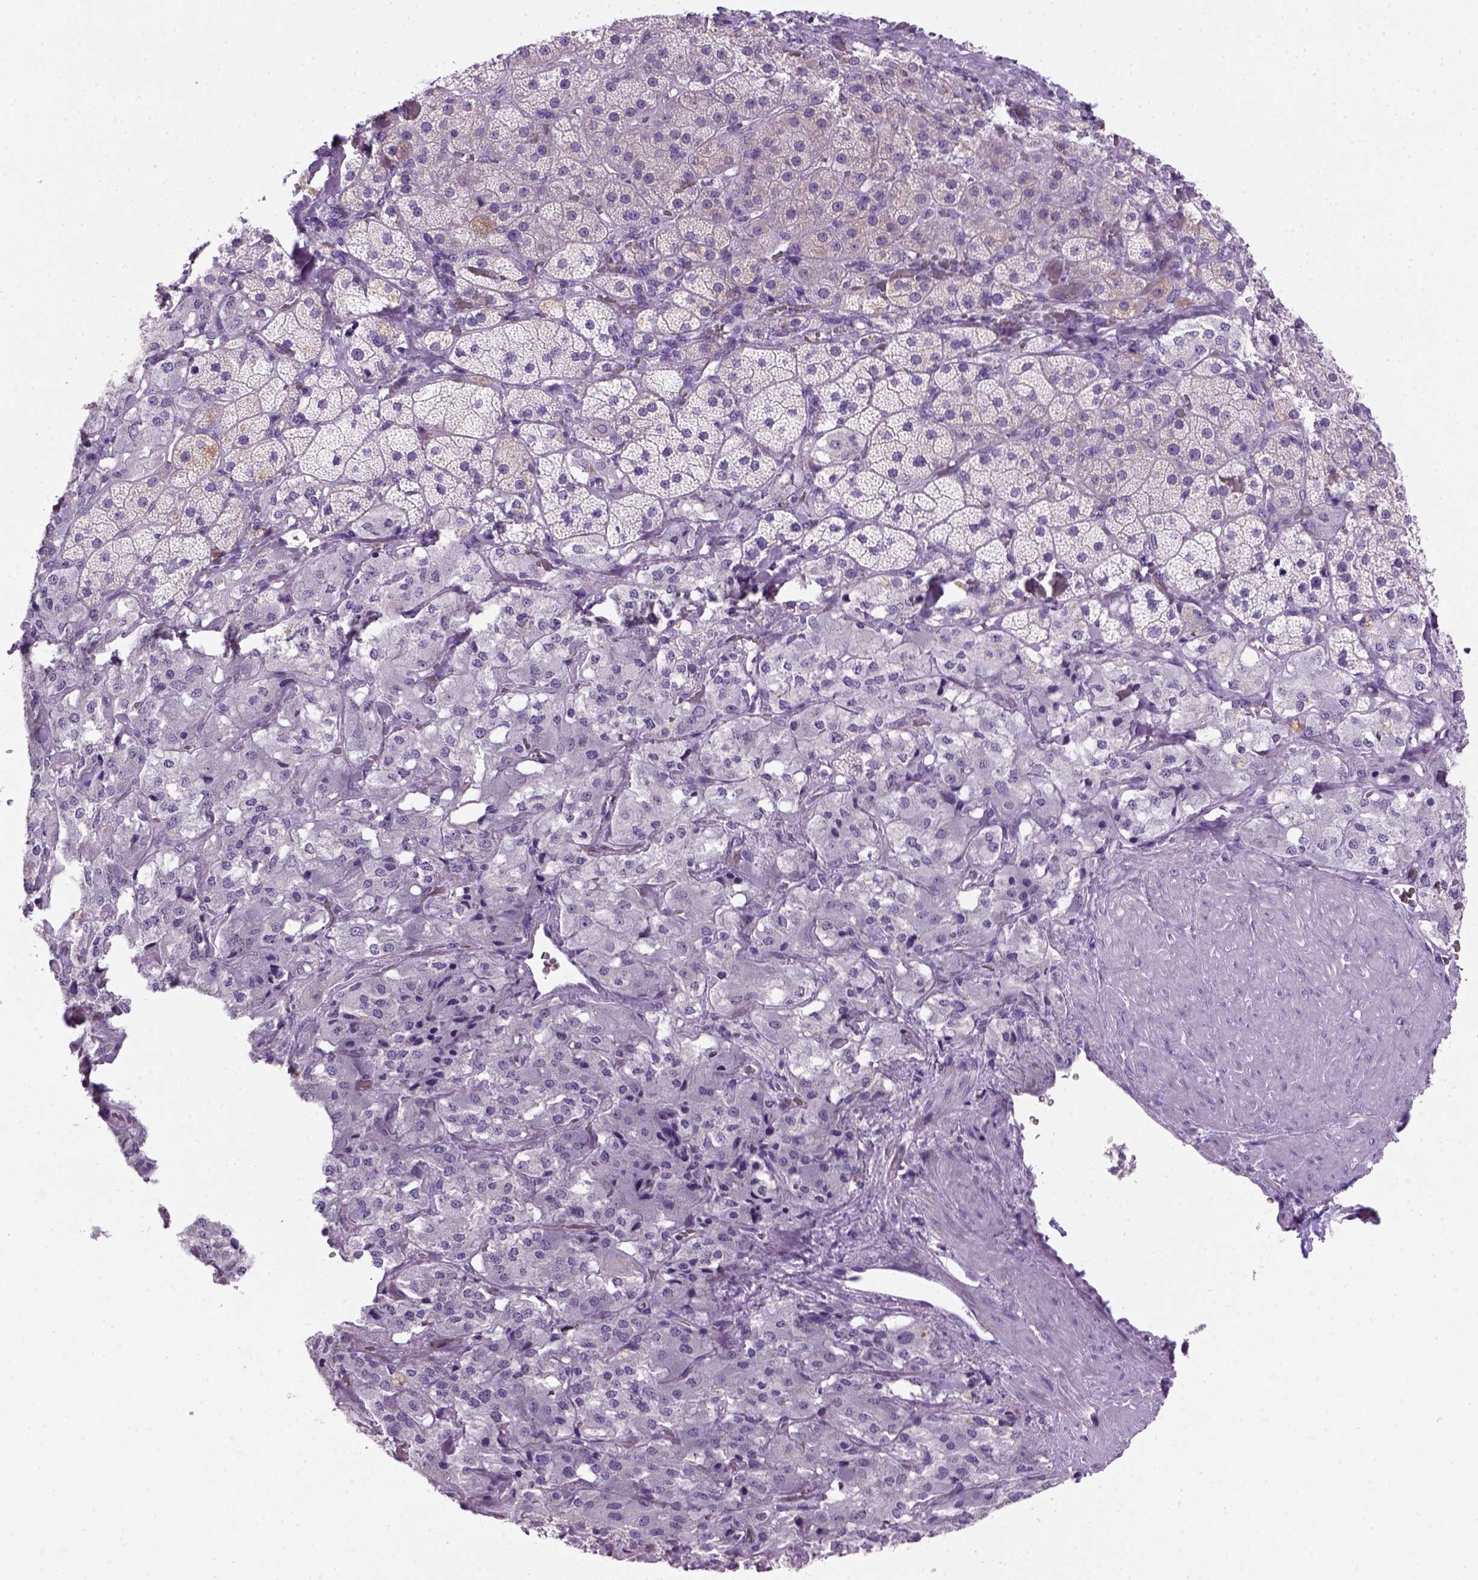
{"staining": {"intensity": "negative", "quantity": "none", "location": "none"}, "tissue": "adrenal gland", "cell_type": "Glandular cells", "image_type": "normal", "snomed": [{"axis": "morphology", "description": "Normal tissue, NOS"}, {"axis": "topography", "description": "Adrenal gland"}], "caption": "This is an immunohistochemistry (IHC) micrograph of unremarkable human adrenal gland. There is no staining in glandular cells.", "gene": "CDH1", "patient": {"sex": "male", "age": 57}}